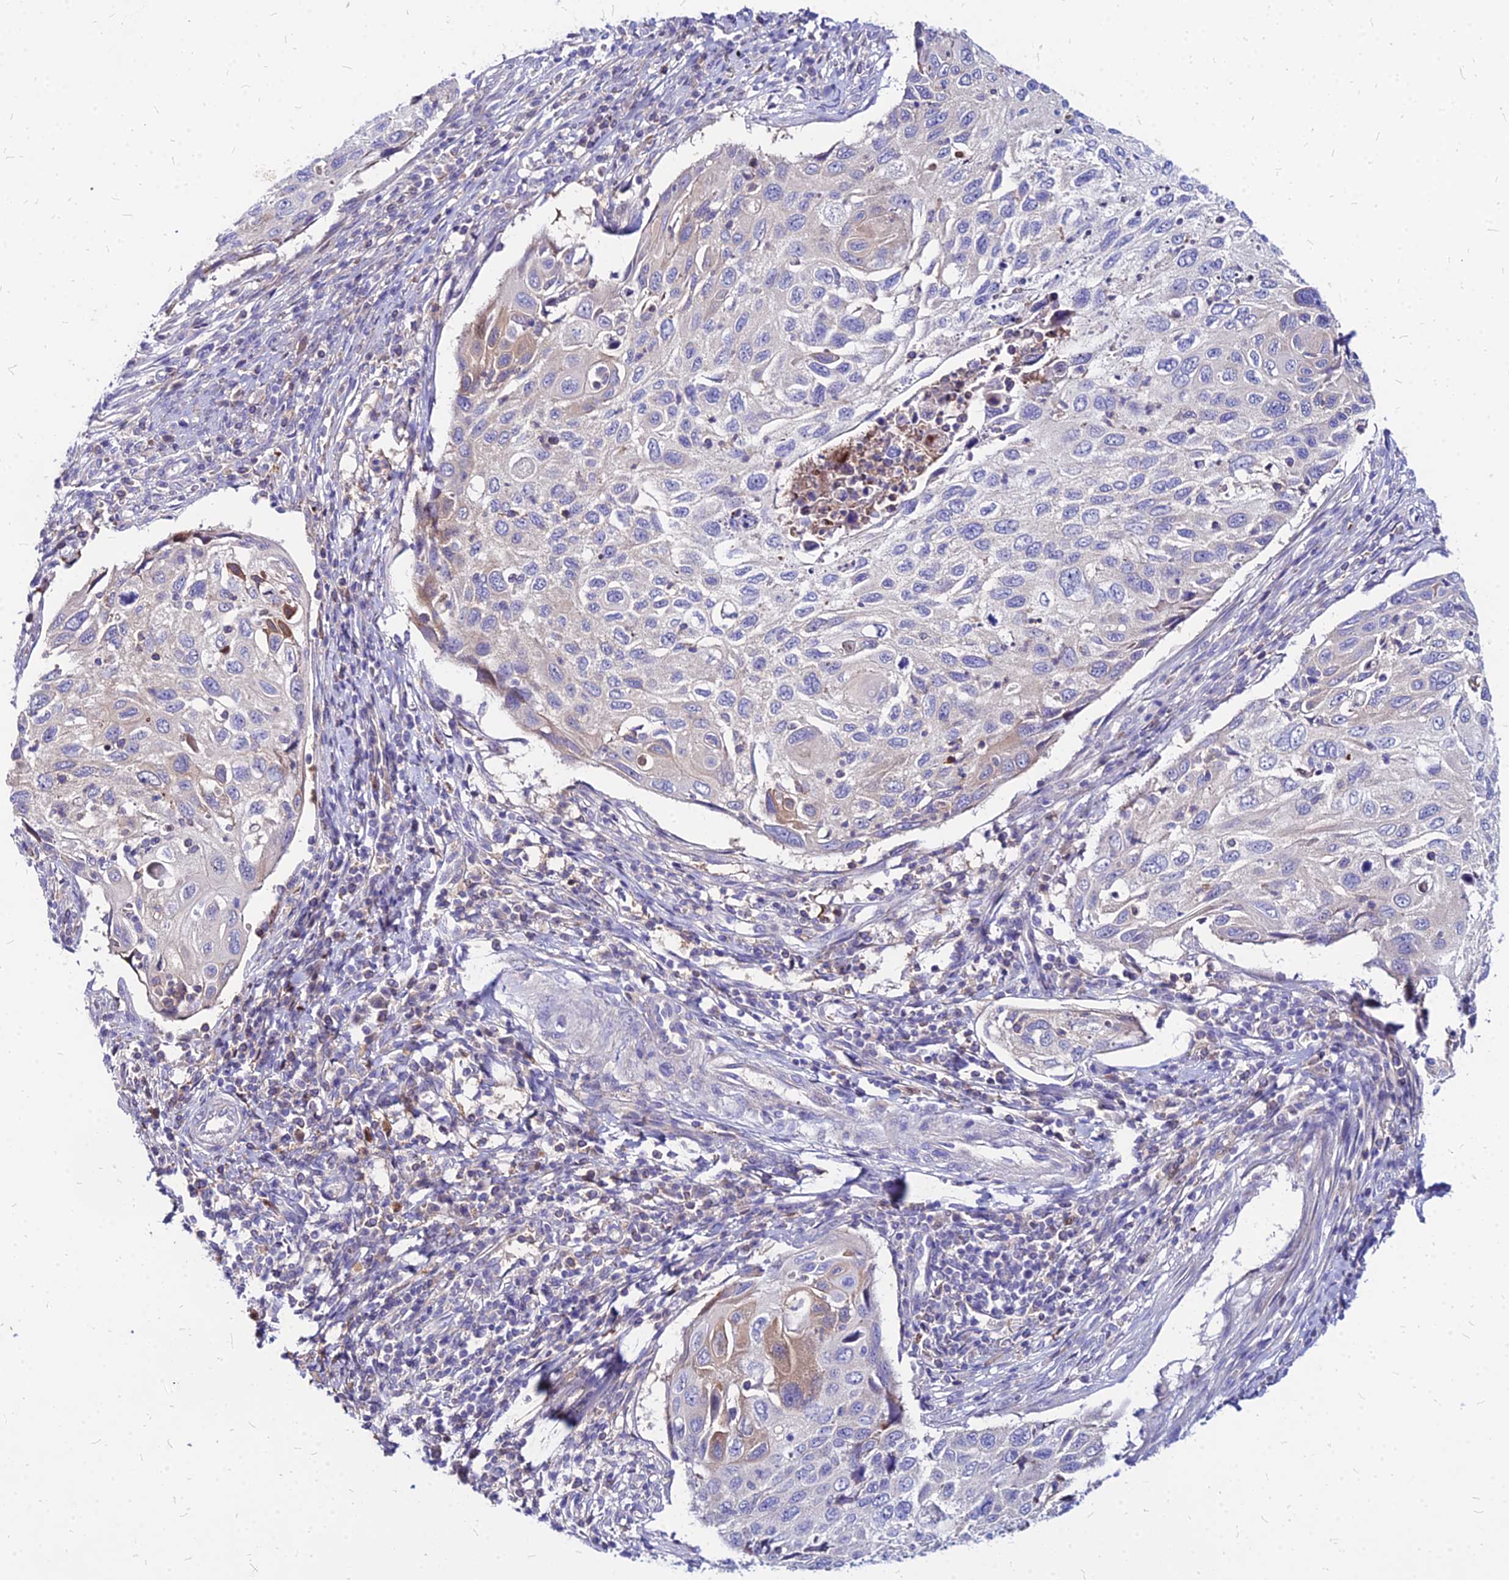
{"staining": {"intensity": "weak", "quantity": "<25%", "location": "cytoplasmic/membranous"}, "tissue": "cervical cancer", "cell_type": "Tumor cells", "image_type": "cancer", "snomed": [{"axis": "morphology", "description": "Squamous cell carcinoma, NOS"}, {"axis": "topography", "description": "Cervix"}], "caption": "High magnification brightfield microscopy of cervical squamous cell carcinoma stained with DAB (3,3'-diaminobenzidine) (brown) and counterstained with hematoxylin (blue): tumor cells show no significant expression. (DAB immunohistochemistry (IHC), high magnification).", "gene": "ACSM6", "patient": {"sex": "female", "age": 70}}